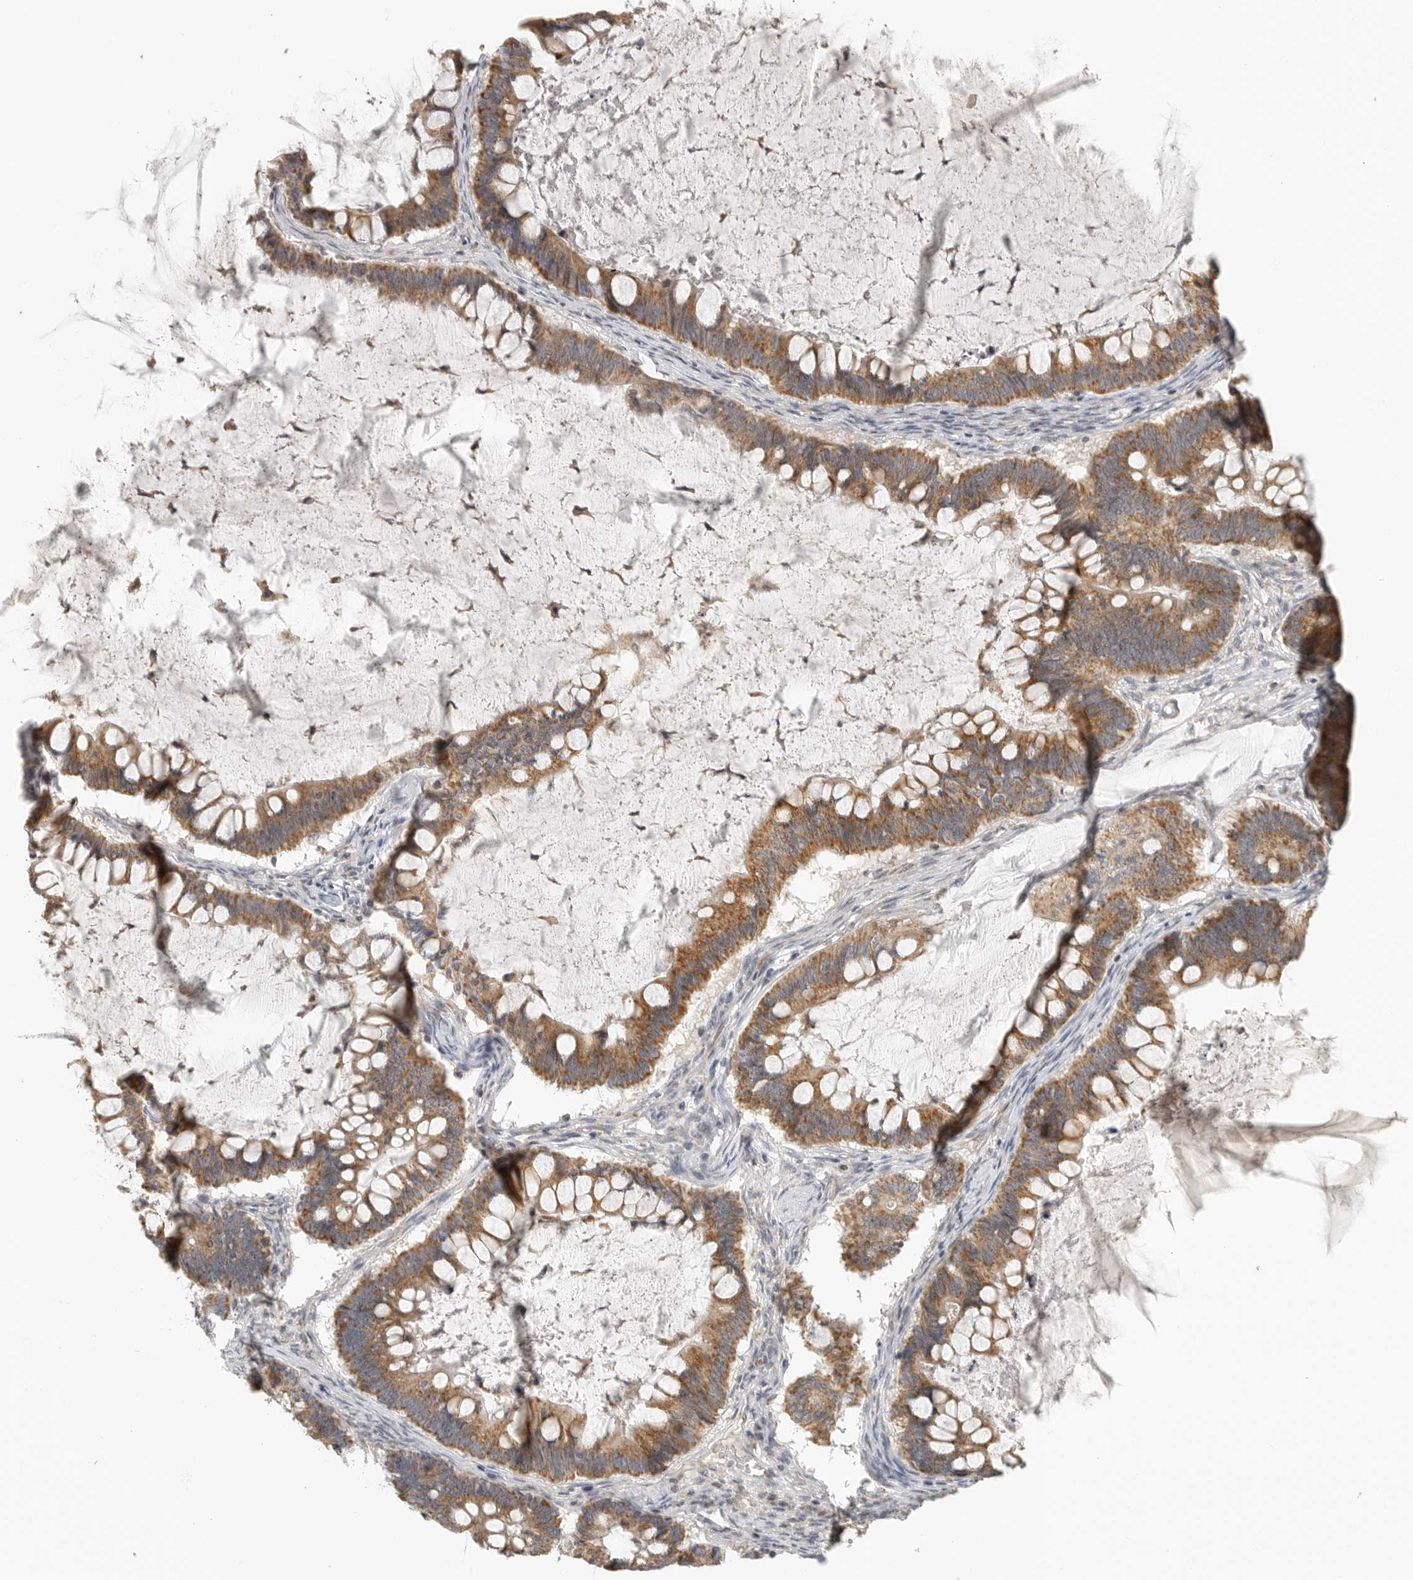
{"staining": {"intensity": "moderate", "quantity": ">75%", "location": "cytoplasmic/membranous"}, "tissue": "ovarian cancer", "cell_type": "Tumor cells", "image_type": "cancer", "snomed": [{"axis": "morphology", "description": "Cystadenocarcinoma, mucinous, NOS"}, {"axis": "topography", "description": "Ovary"}], "caption": "Immunohistochemical staining of human ovarian mucinous cystadenocarcinoma shows medium levels of moderate cytoplasmic/membranous positivity in approximately >75% of tumor cells.", "gene": "RXFP3", "patient": {"sex": "female", "age": 61}}